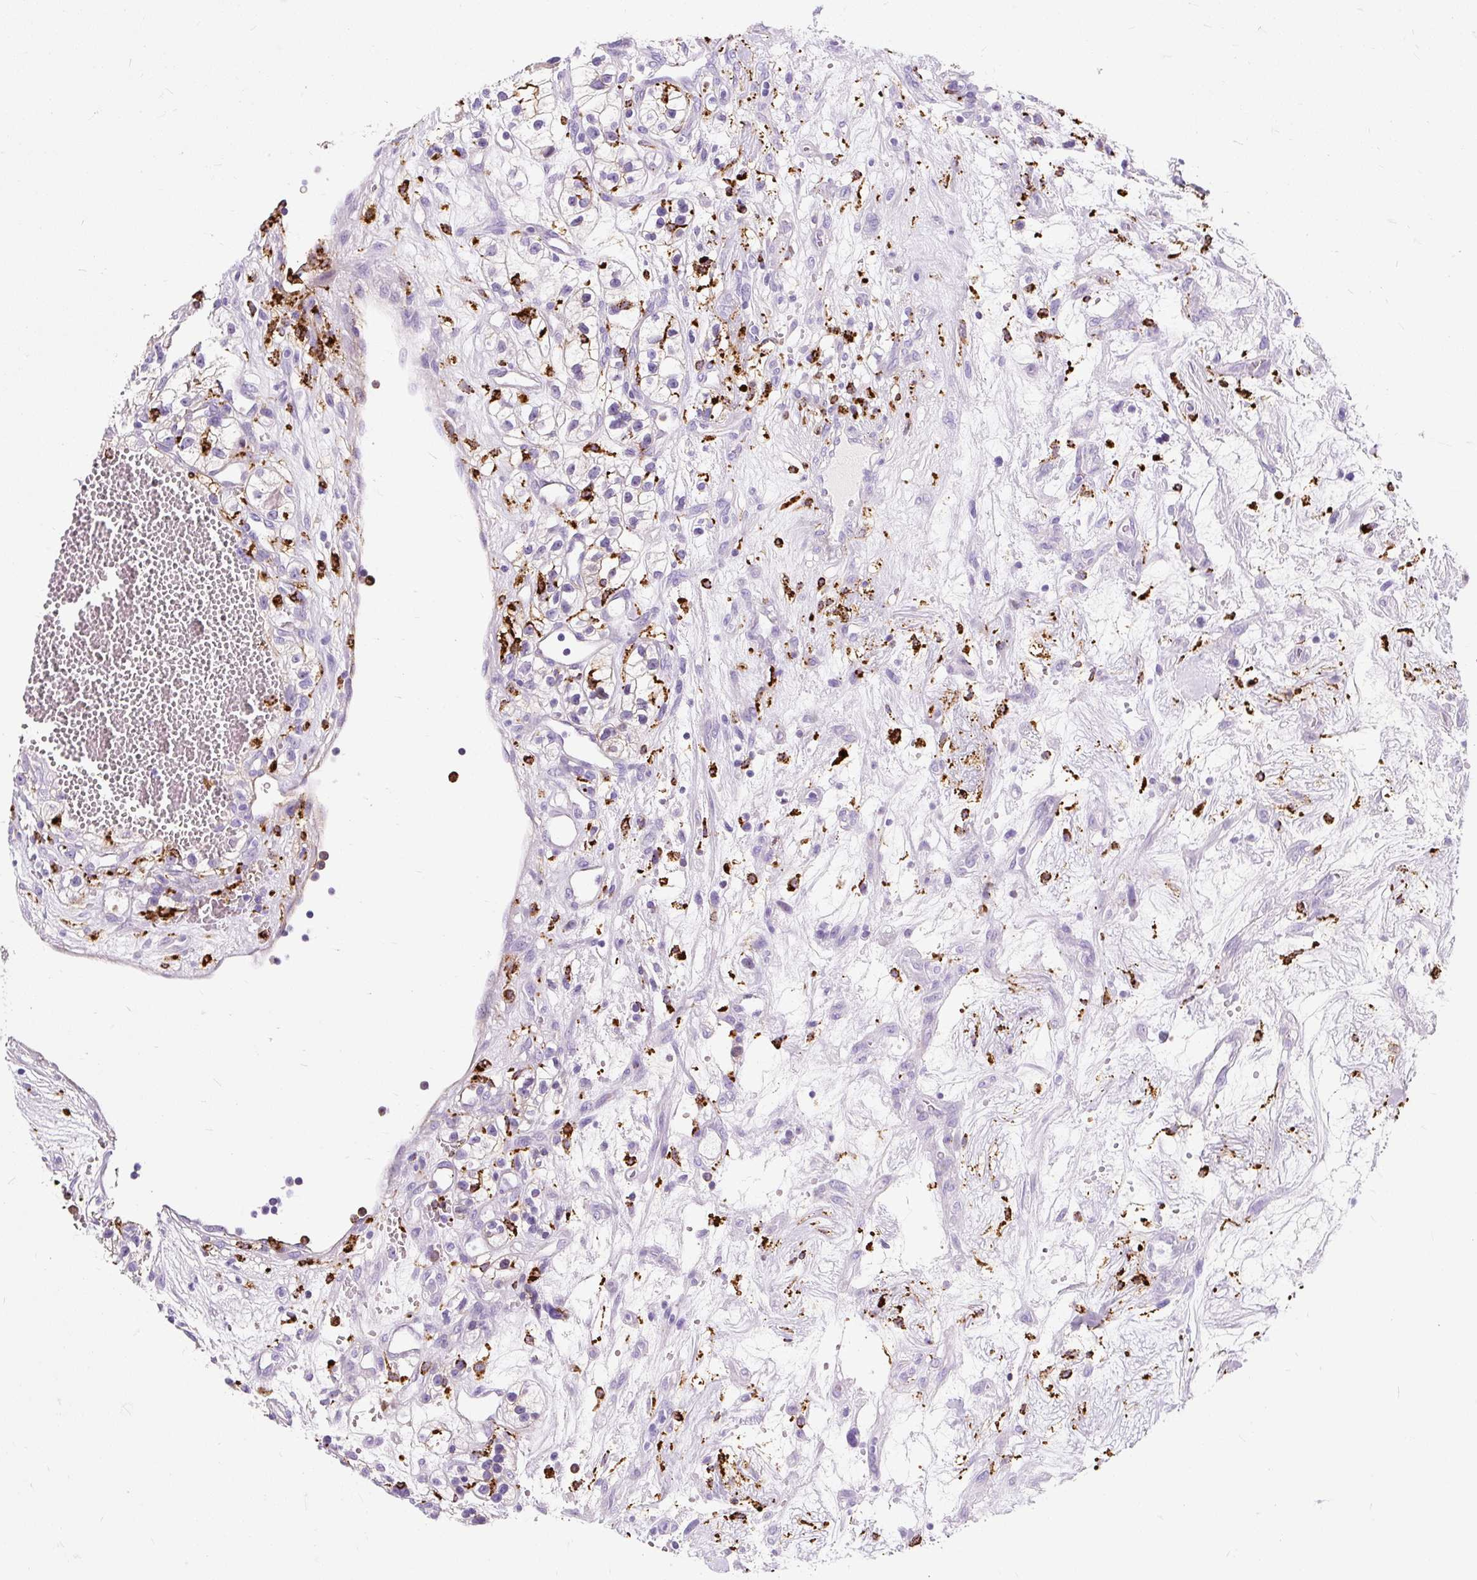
{"staining": {"intensity": "negative", "quantity": "none", "location": "none"}, "tissue": "renal cancer", "cell_type": "Tumor cells", "image_type": "cancer", "snomed": [{"axis": "morphology", "description": "Adenocarcinoma, NOS"}, {"axis": "topography", "description": "Kidney"}], "caption": "Immunohistochemistry (IHC) micrograph of neoplastic tissue: human renal cancer stained with DAB reveals no significant protein positivity in tumor cells.", "gene": "HLA-DRA", "patient": {"sex": "female", "age": 57}}